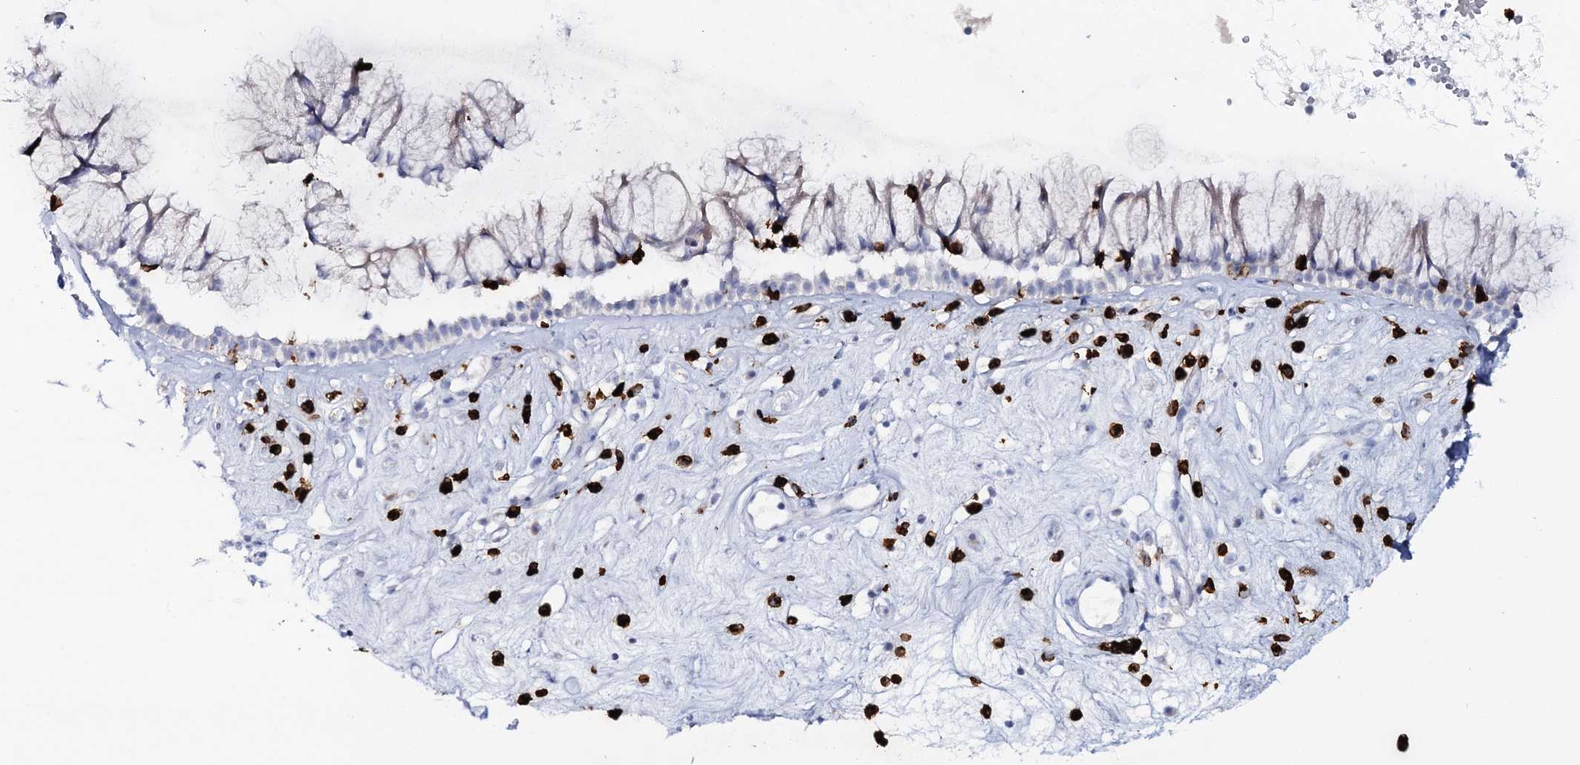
{"staining": {"intensity": "negative", "quantity": "none", "location": "none"}, "tissue": "nasopharynx", "cell_type": "Respiratory epithelial cells", "image_type": "normal", "snomed": [{"axis": "morphology", "description": "Normal tissue, NOS"}, {"axis": "morphology", "description": "Inflammation, NOS"}, {"axis": "topography", "description": "Nasopharynx"}], "caption": "DAB immunohistochemical staining of unremarkable human nasopharynx exhibits no significant expression in respiratory epithelial cells.", "gene": "WDSUB1", "patient": {"sex": "male", "age": 29}}